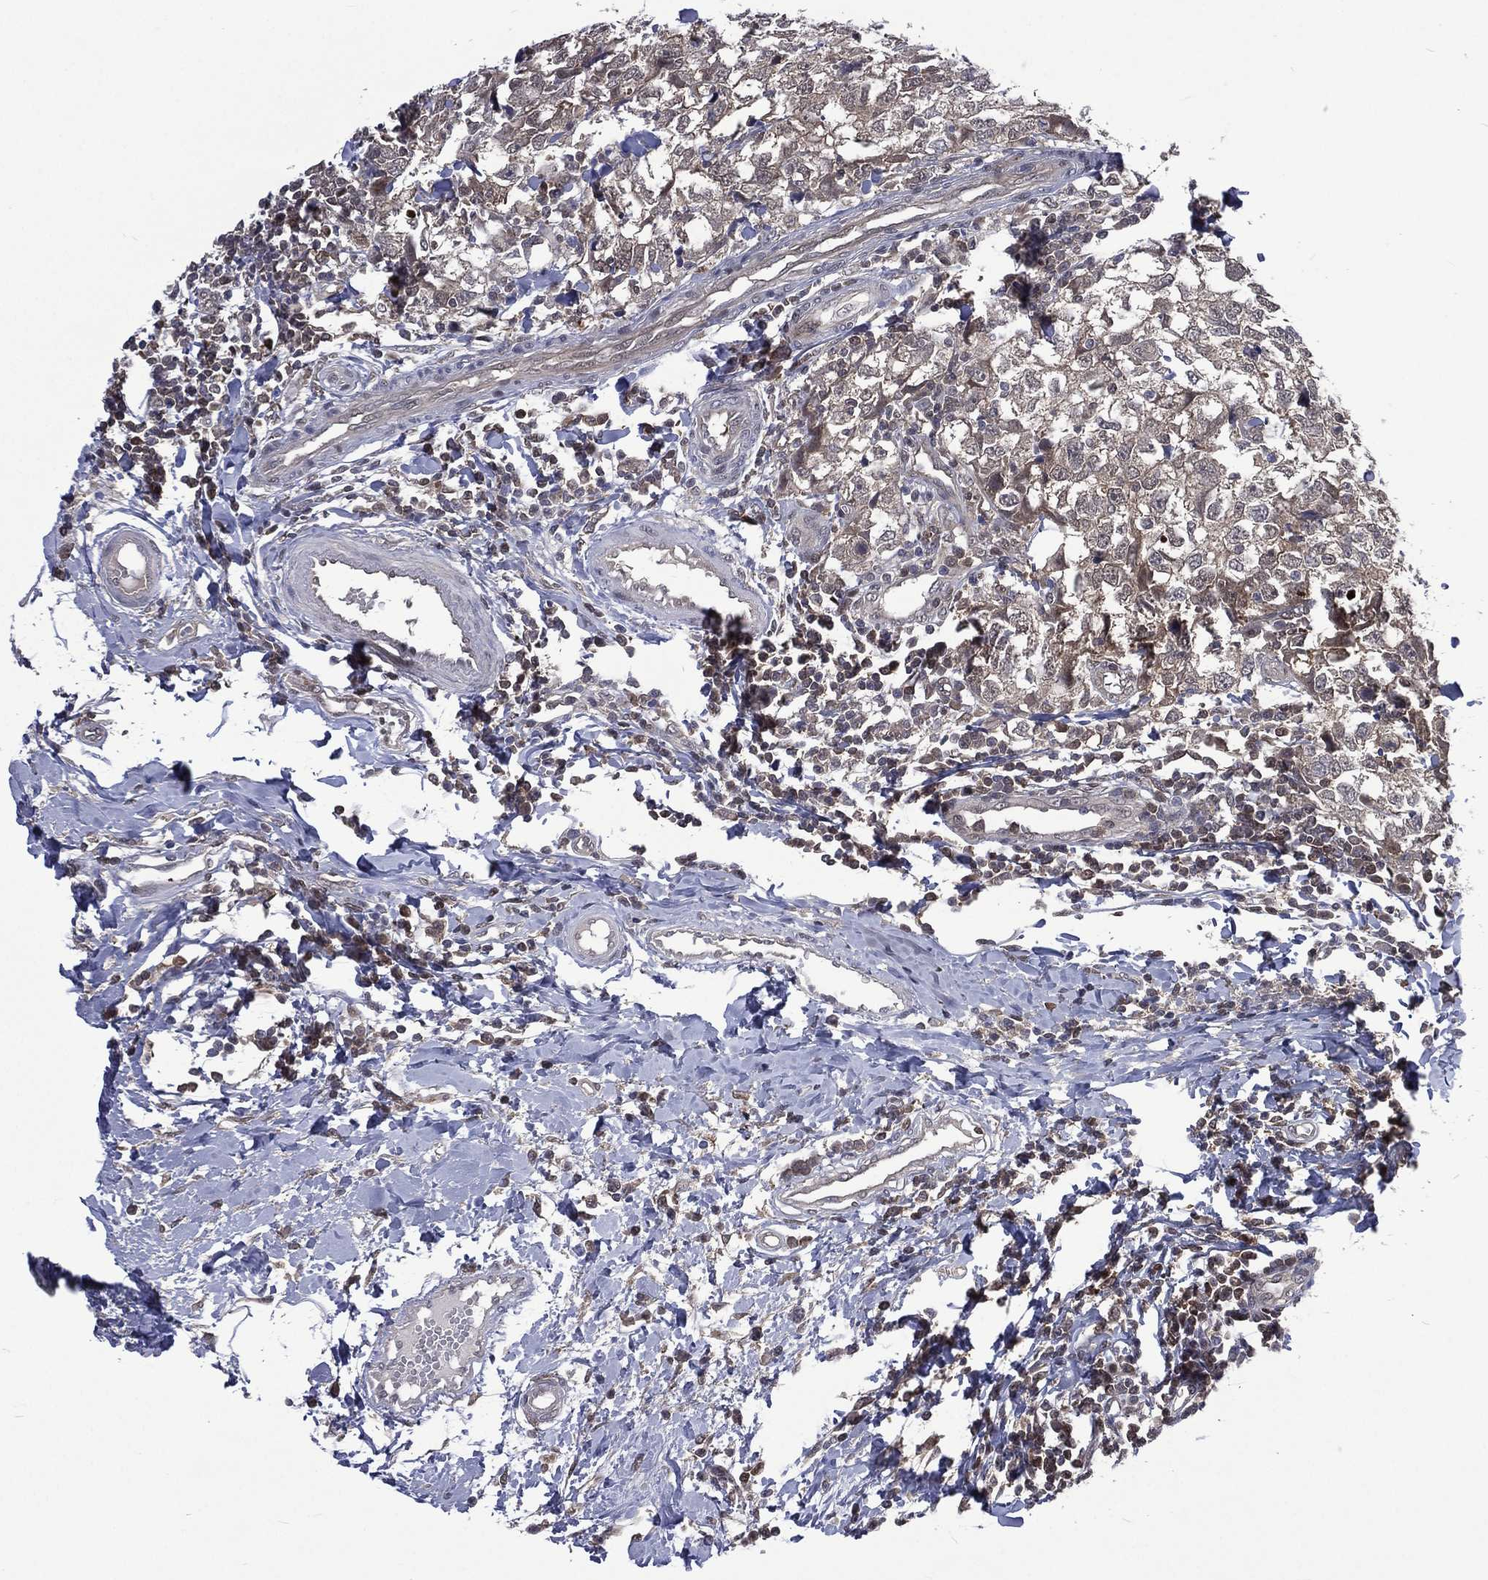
{"staining": {"intensity": "weak", "quantity": "<25%", "location": "cytoplasmic/membranous"}, "tissue": "breast cancer", "cell_type": "Tumor cells", "image_type": "cancer", "snomed": [{"axis": "morphology", "description": "Duct carcinoma"}, {"axis": "topography", "description": "Breast"}], "caption": "Tumor cells show no significant expression in breast cancer.", "gene": "MTAP", "patient": {"sex": "female", "age": 30}}